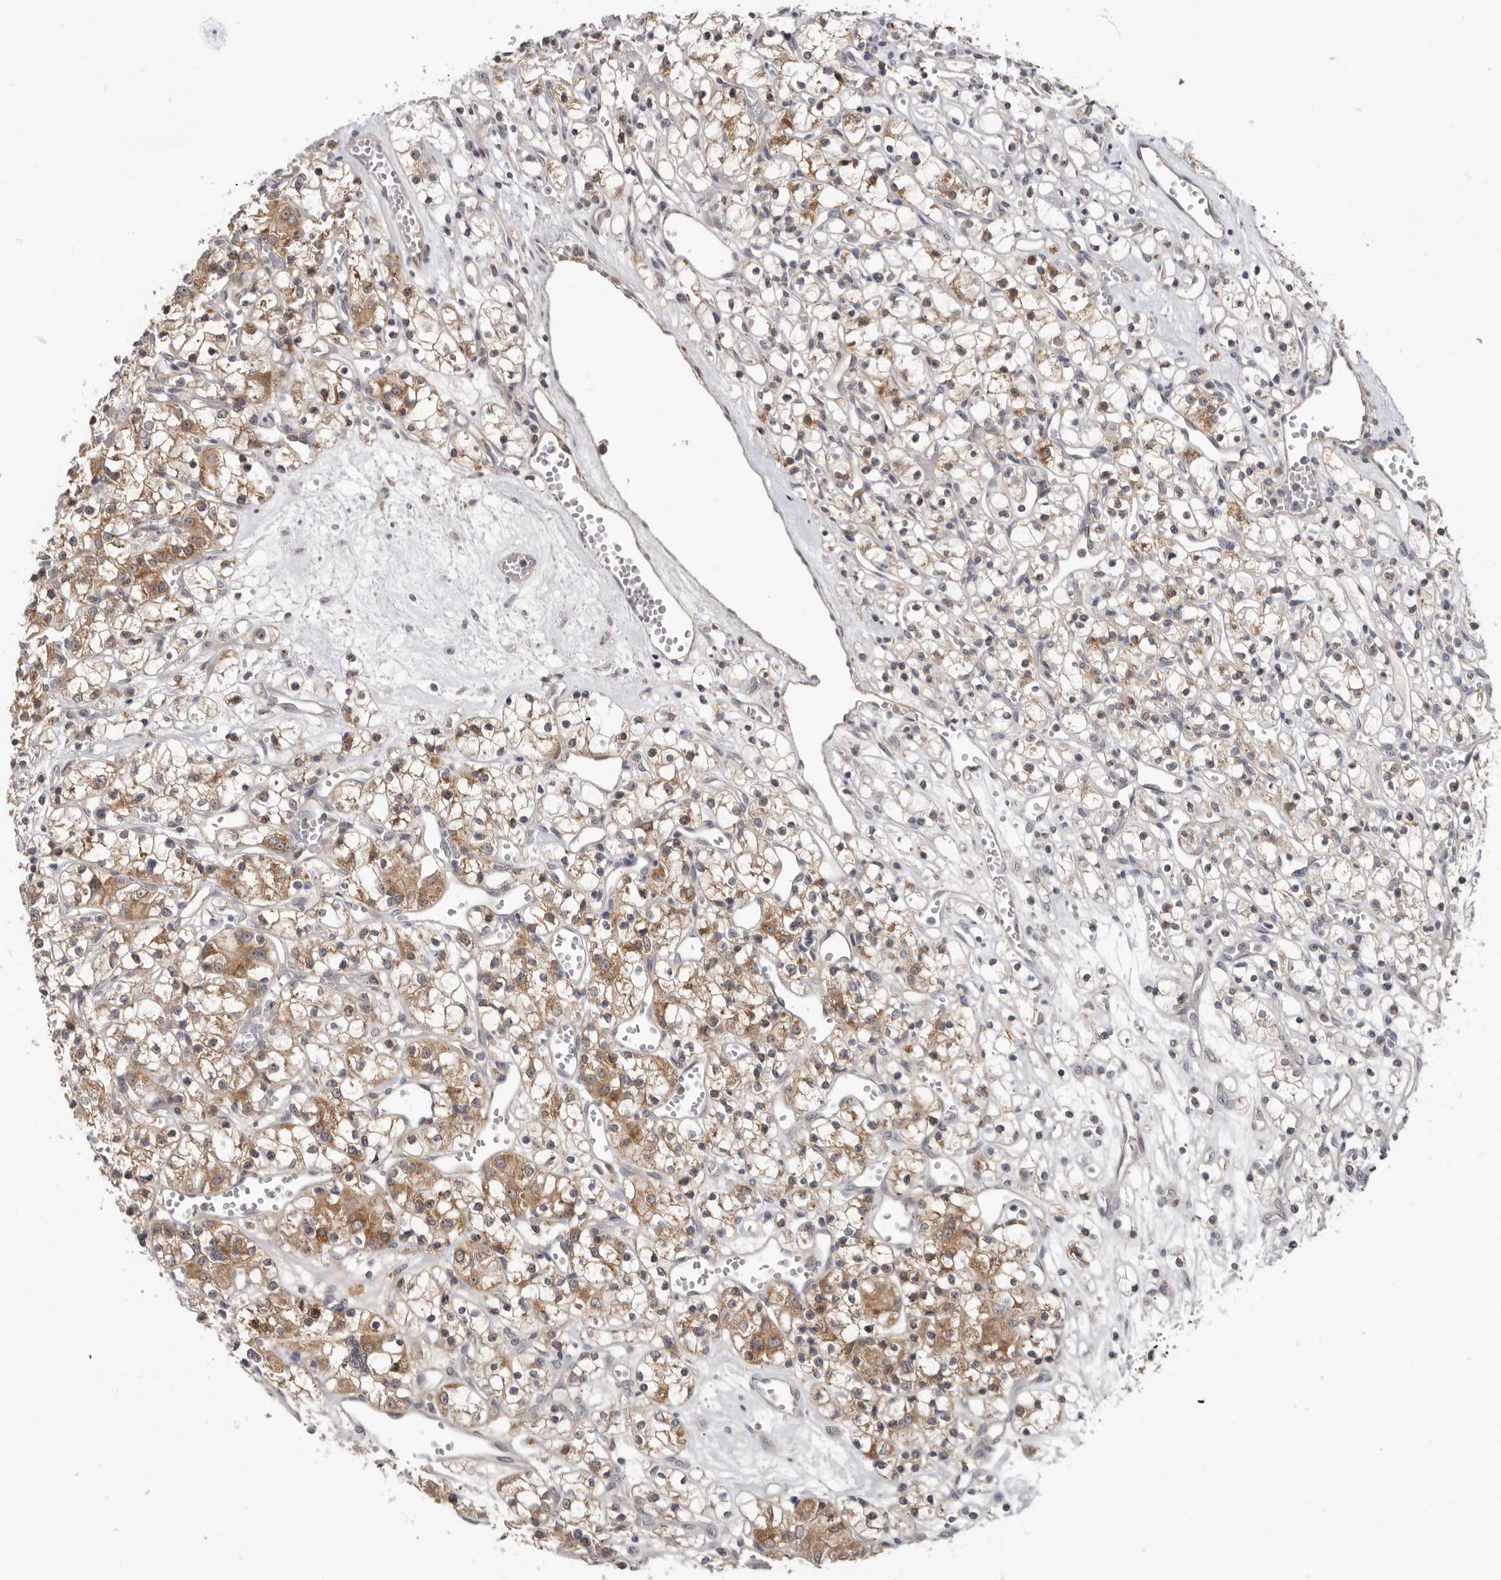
{"staining": {"intensity": "moderate", "quantity": ">75%", "location": "cytoplasmic/membranous"}, "tissue": "renal cancer", "cell_type": "Tumor cells", "image_type": "cancer", "snomed": [{"axis": "morphology", "description": "Adenocarcinoma, NOS"}, {"axis": "topography", "description": "Kidney"}], "caption": "Protein staining exhibits moderate cytoplasmic/membranous expression in approximately >75% of tumor cells in renal cancer (adenocarcinoma).", "gene": "BAD", "patient": {"sex": "female", "age": 59}}